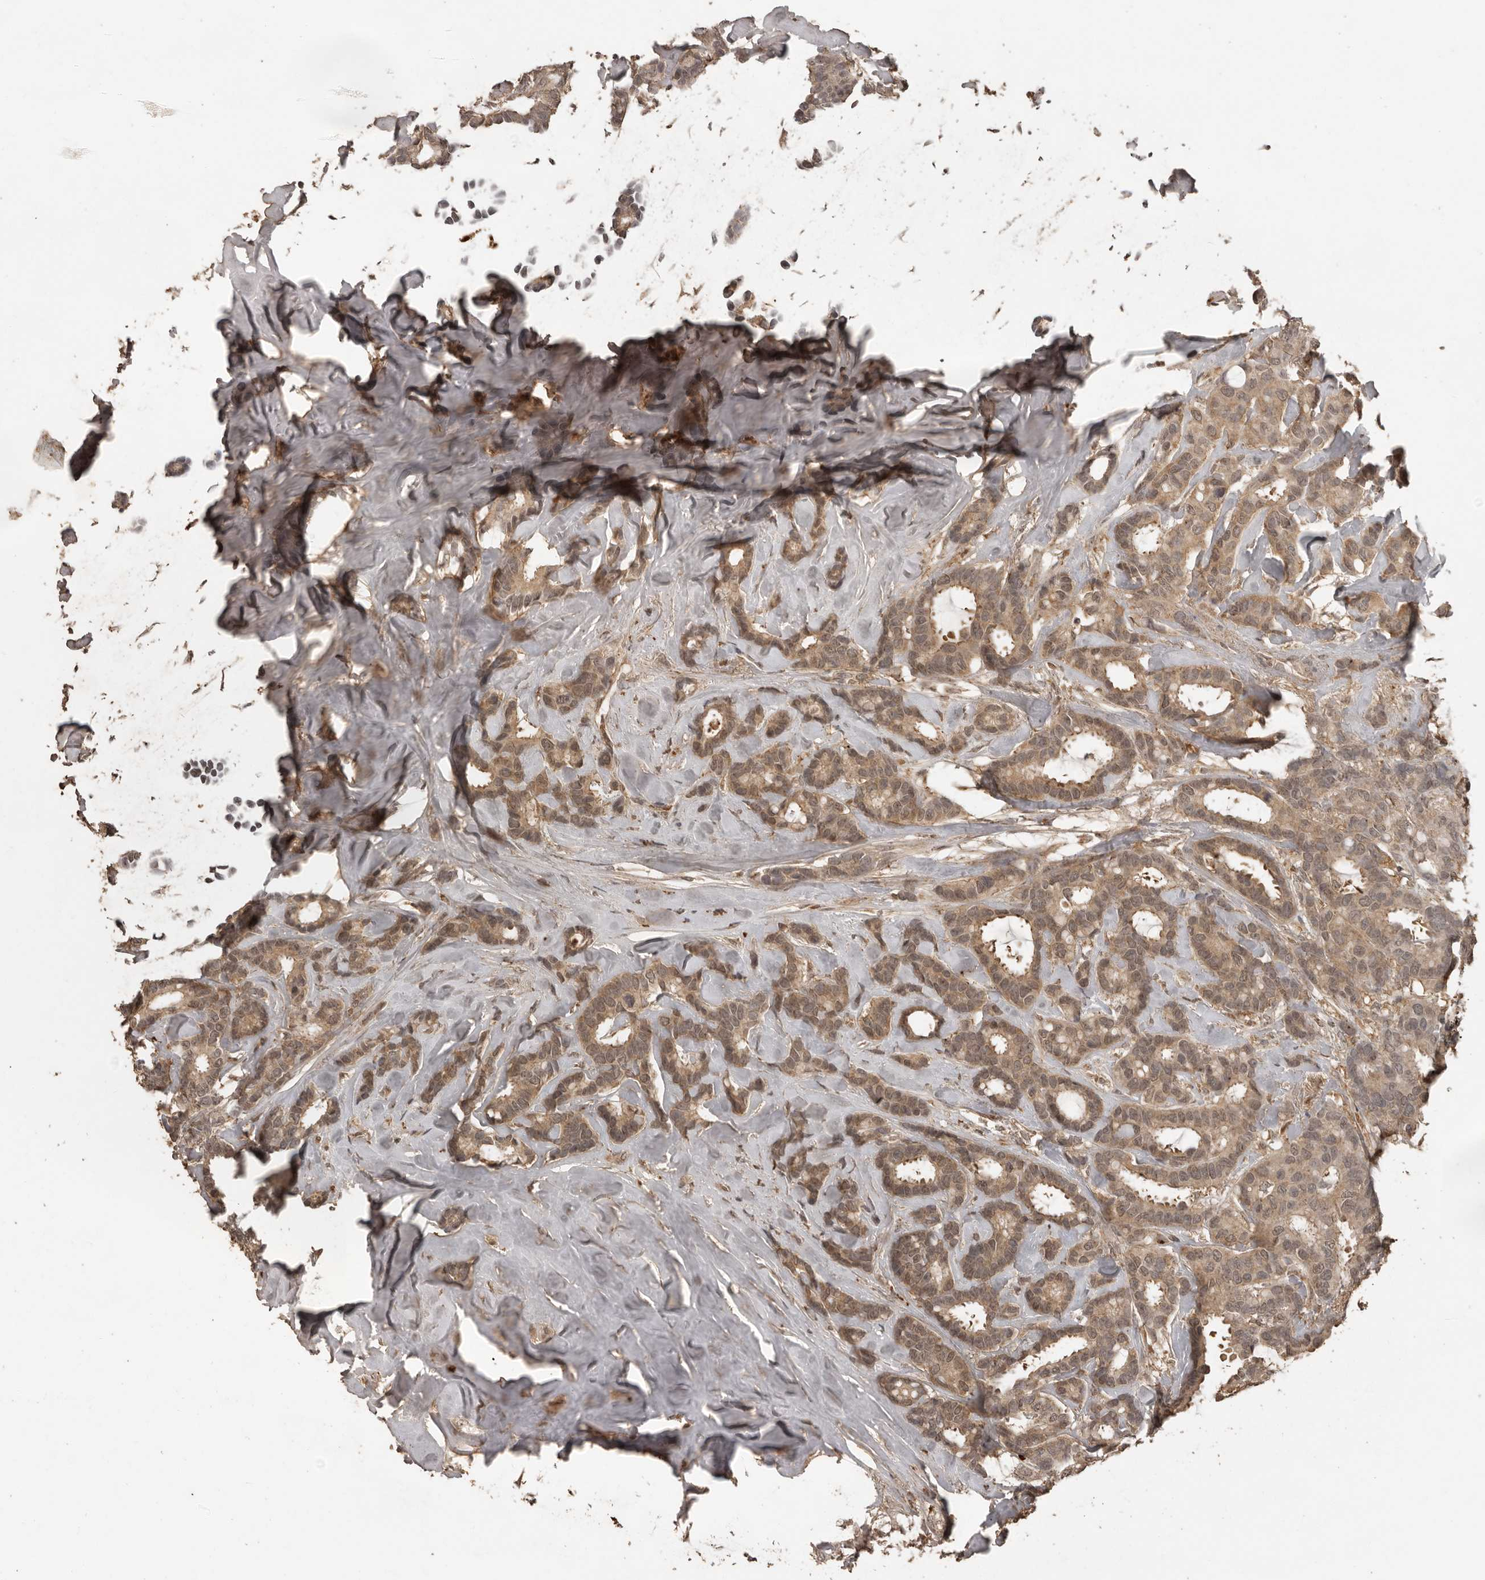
{"staining": {"intensity": "weak", "quantity": ">75%", "location": "cytoplasmic/membranous"}, "tissue": "breast cancer", "cell_type": "Tumor cells", "image_type": "cancer", "snomed": [{"axis": "morphology", "description": "Duct carcinoma"}, {"axis": "topography", "description": "Breast"}], "caption": "This image demonstrates immunohistochemistry (IHC) staining of breast cancer, with low weak cytoplasmic/membranous positivity in about >75% of tumor cells.", "gene": "CTF1", "patient": {"sex": "female", "age": 87}}